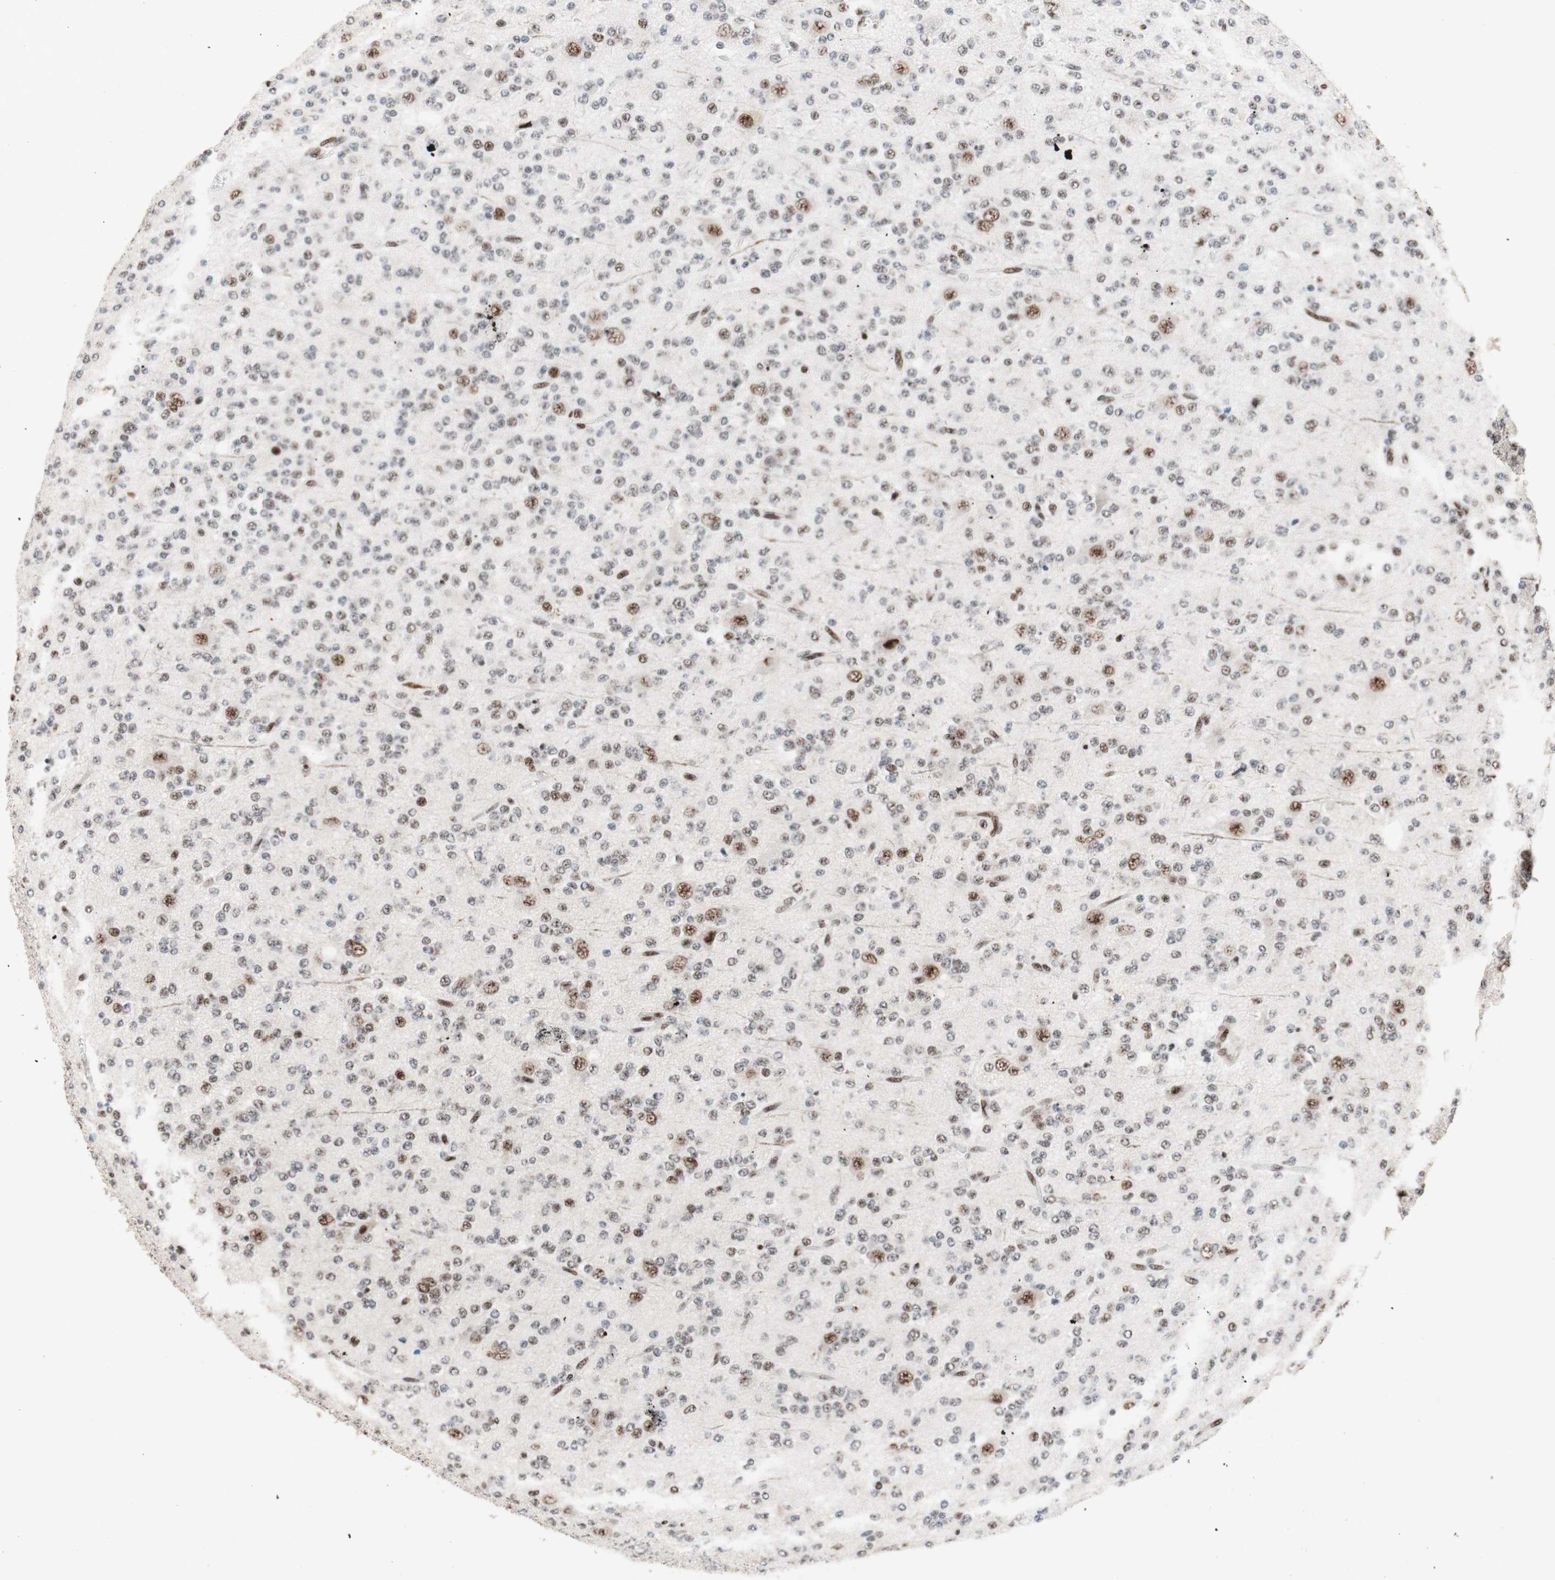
{"staining": {"intensity": "moderate", "quantity": "25%-75%", "location": "nuclear"}, "tissue": "glioma", "cell_type": "Tumor cells", "image_type": "cancer", "snomed": [{"axis": "morphology", "description": "Glioma, malignant, Low grade"}, {"axis": "topography", "description": "Brain"}], "caption": "High-power microscopy captured an IHC histopathology image of malignant low-grade glioma, revealing moderate nuclear expression in about 25%-75% of tumor cells.", "gene": "TLE1", "patient": {"sex": "male", "age": 38}}